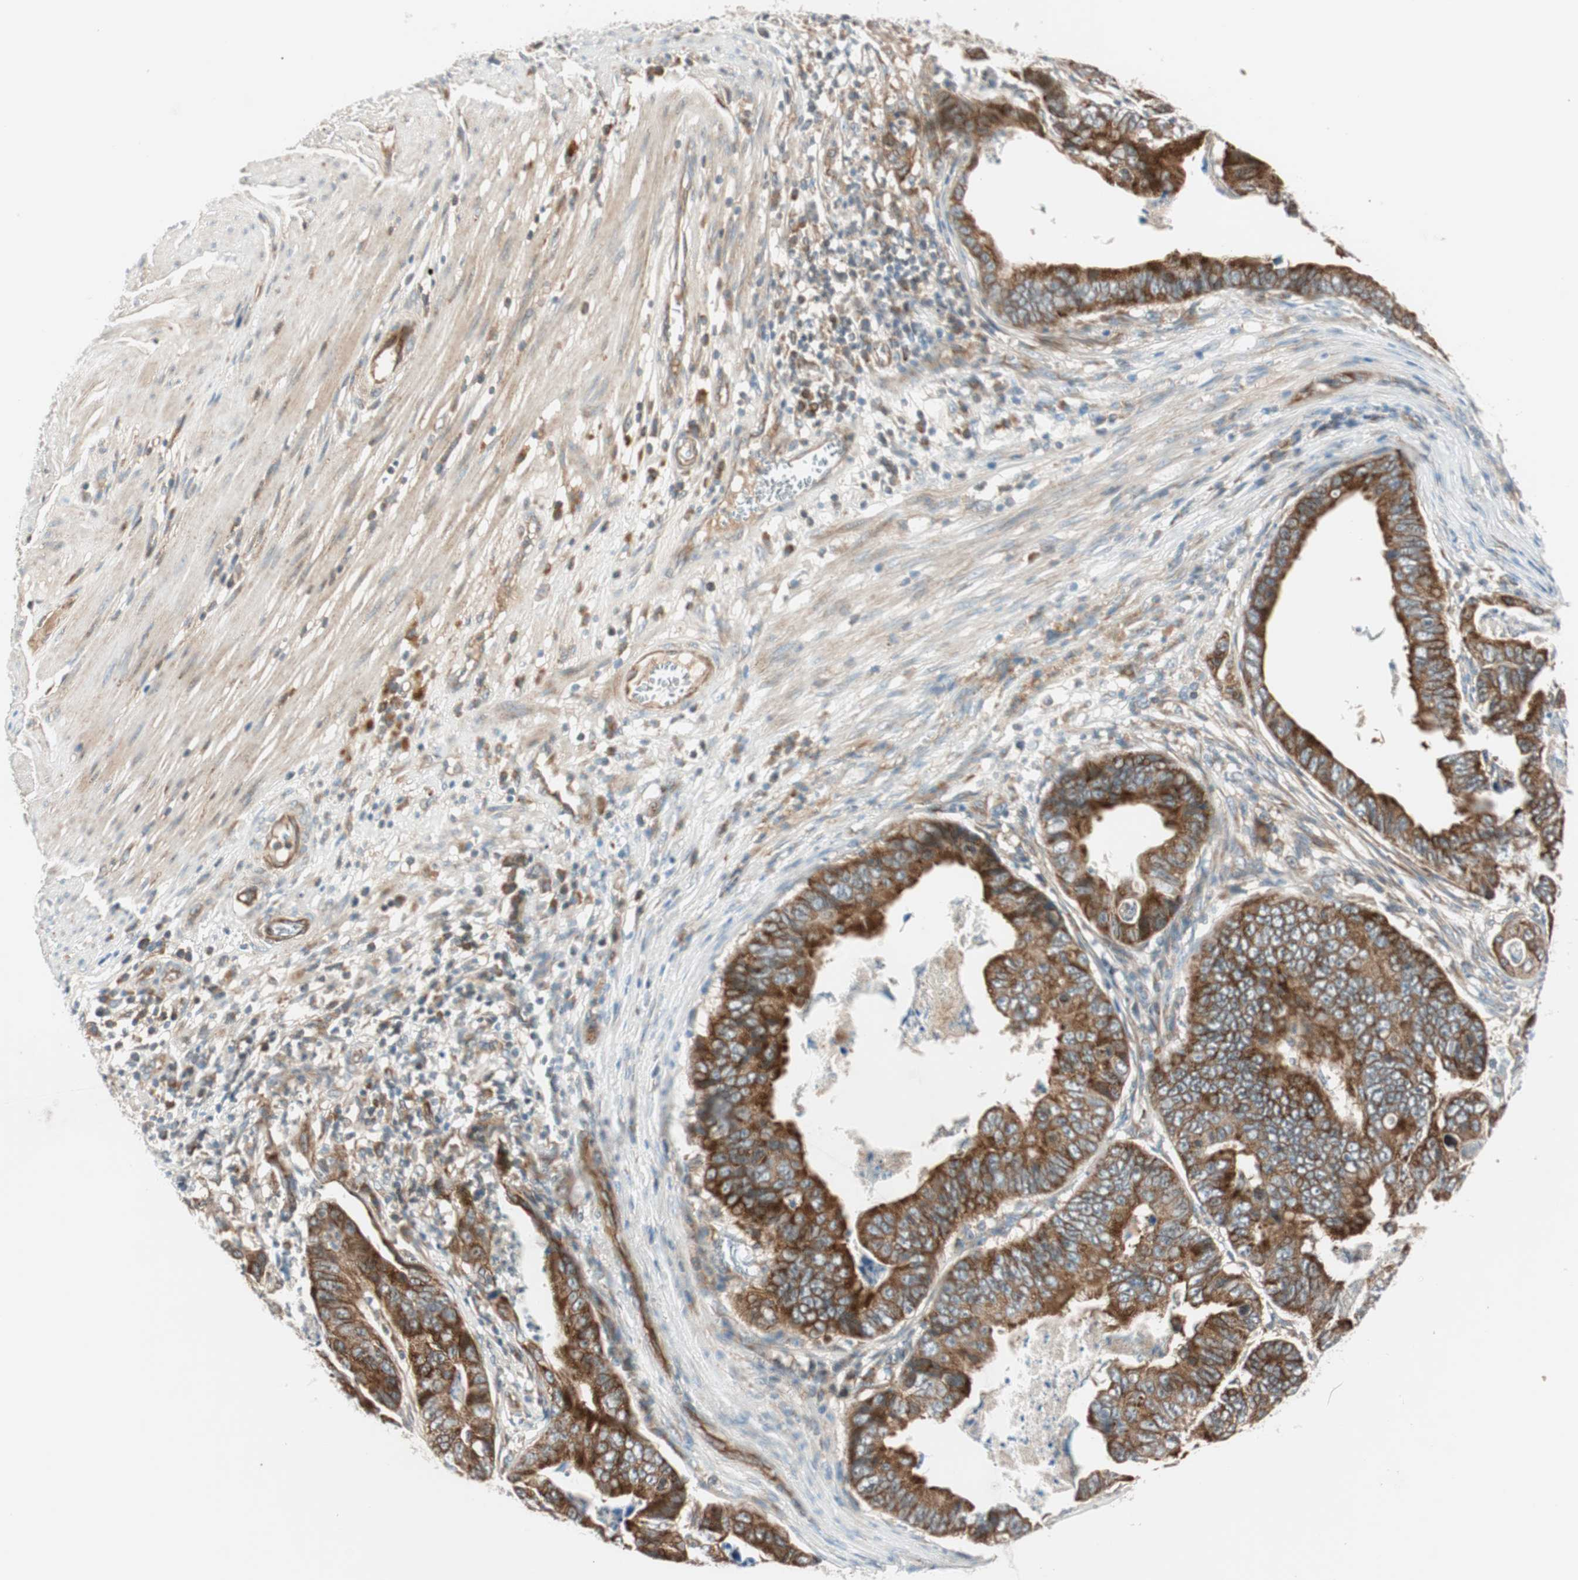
{"staining": {"intensity": "strong", "quantity": ">75%", "location": "cytoplasmic/membranous"}, "tissue": "stomach cancer", "cell_type": "Tumor cells", "image_type": "cancer", "snomed": [{"axis": "morphology", "description": "Adenocarcinoma, NOS"}, {"axis": "topography", "description": "Stomach, lower"}], "caption": "Stomach cancer (adenocarcinoma) stained for a protein (brown) reveals strong cytoplasmic/membranous positive positivity in approximately >75% of tumor cells.", "gene": "ABI1", "patient": {"sex": "male", "age": 77}}